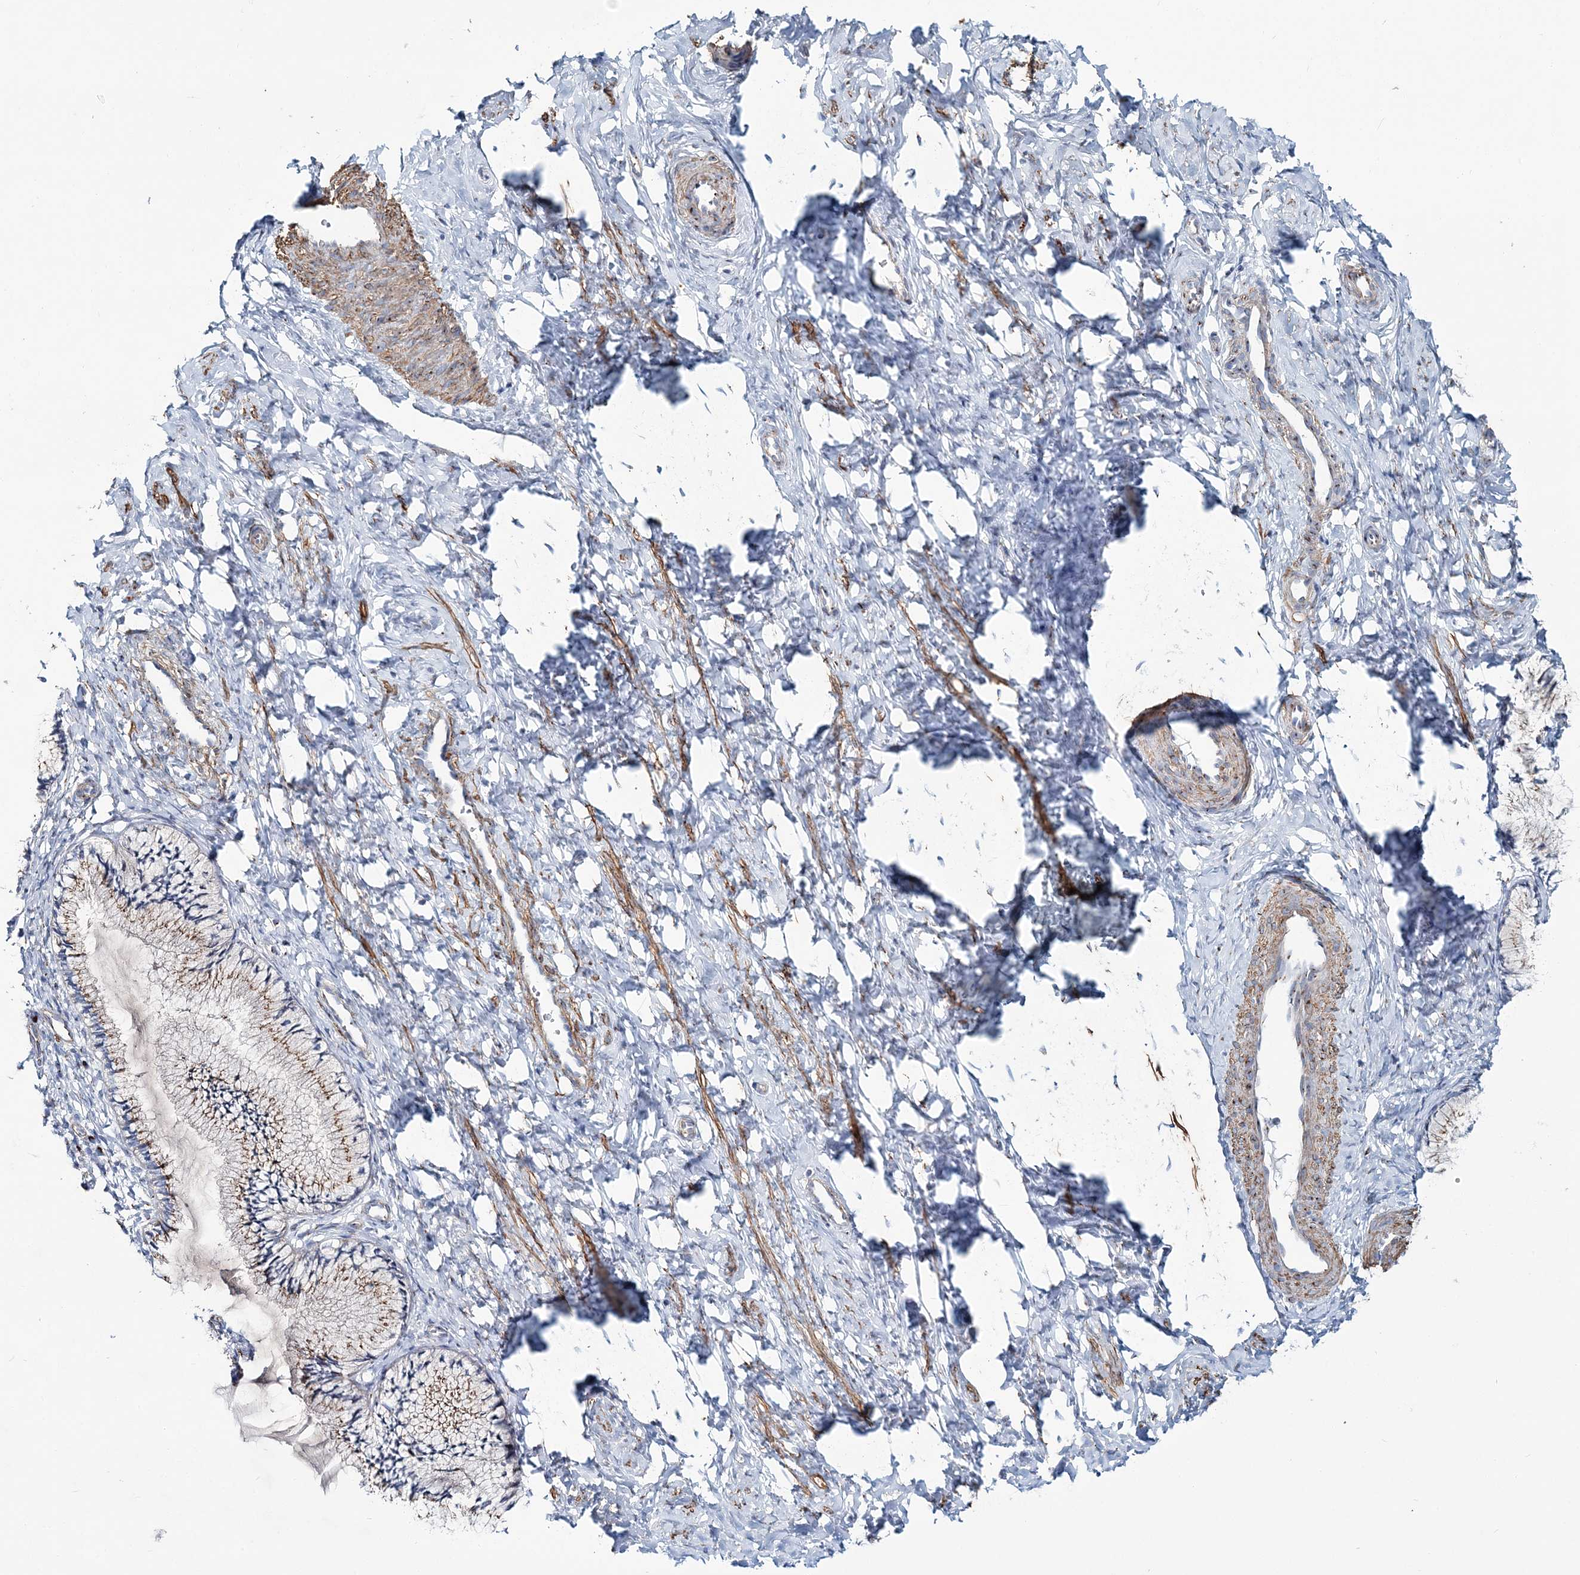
{"staining": {"intensity": "moderate", "quantity": ">75%", "location": "cytoplasmic/membranous"}, "tissue": "cervix", "cell_type": "Glandular cells", "image_type": "normal", "snomed": [{"axis": "morphology", "description": "Normal tissue, NOS"}, {"axis": "topography", "description": "Cervix"}], "caption": "Immunohistochemistry of benign cervix demonstrates medium levels of moderate cytoplasmic/membranous staining in about >75% of glandular cells. The staining was performed using DAB (3,3'-diaminobenzidine), with brown indicating positive protein expression. Nuclei are stained blue with hematoxylin.", "gene": "MAN1A2", "patient": {"sex": "female", "age": 27}}